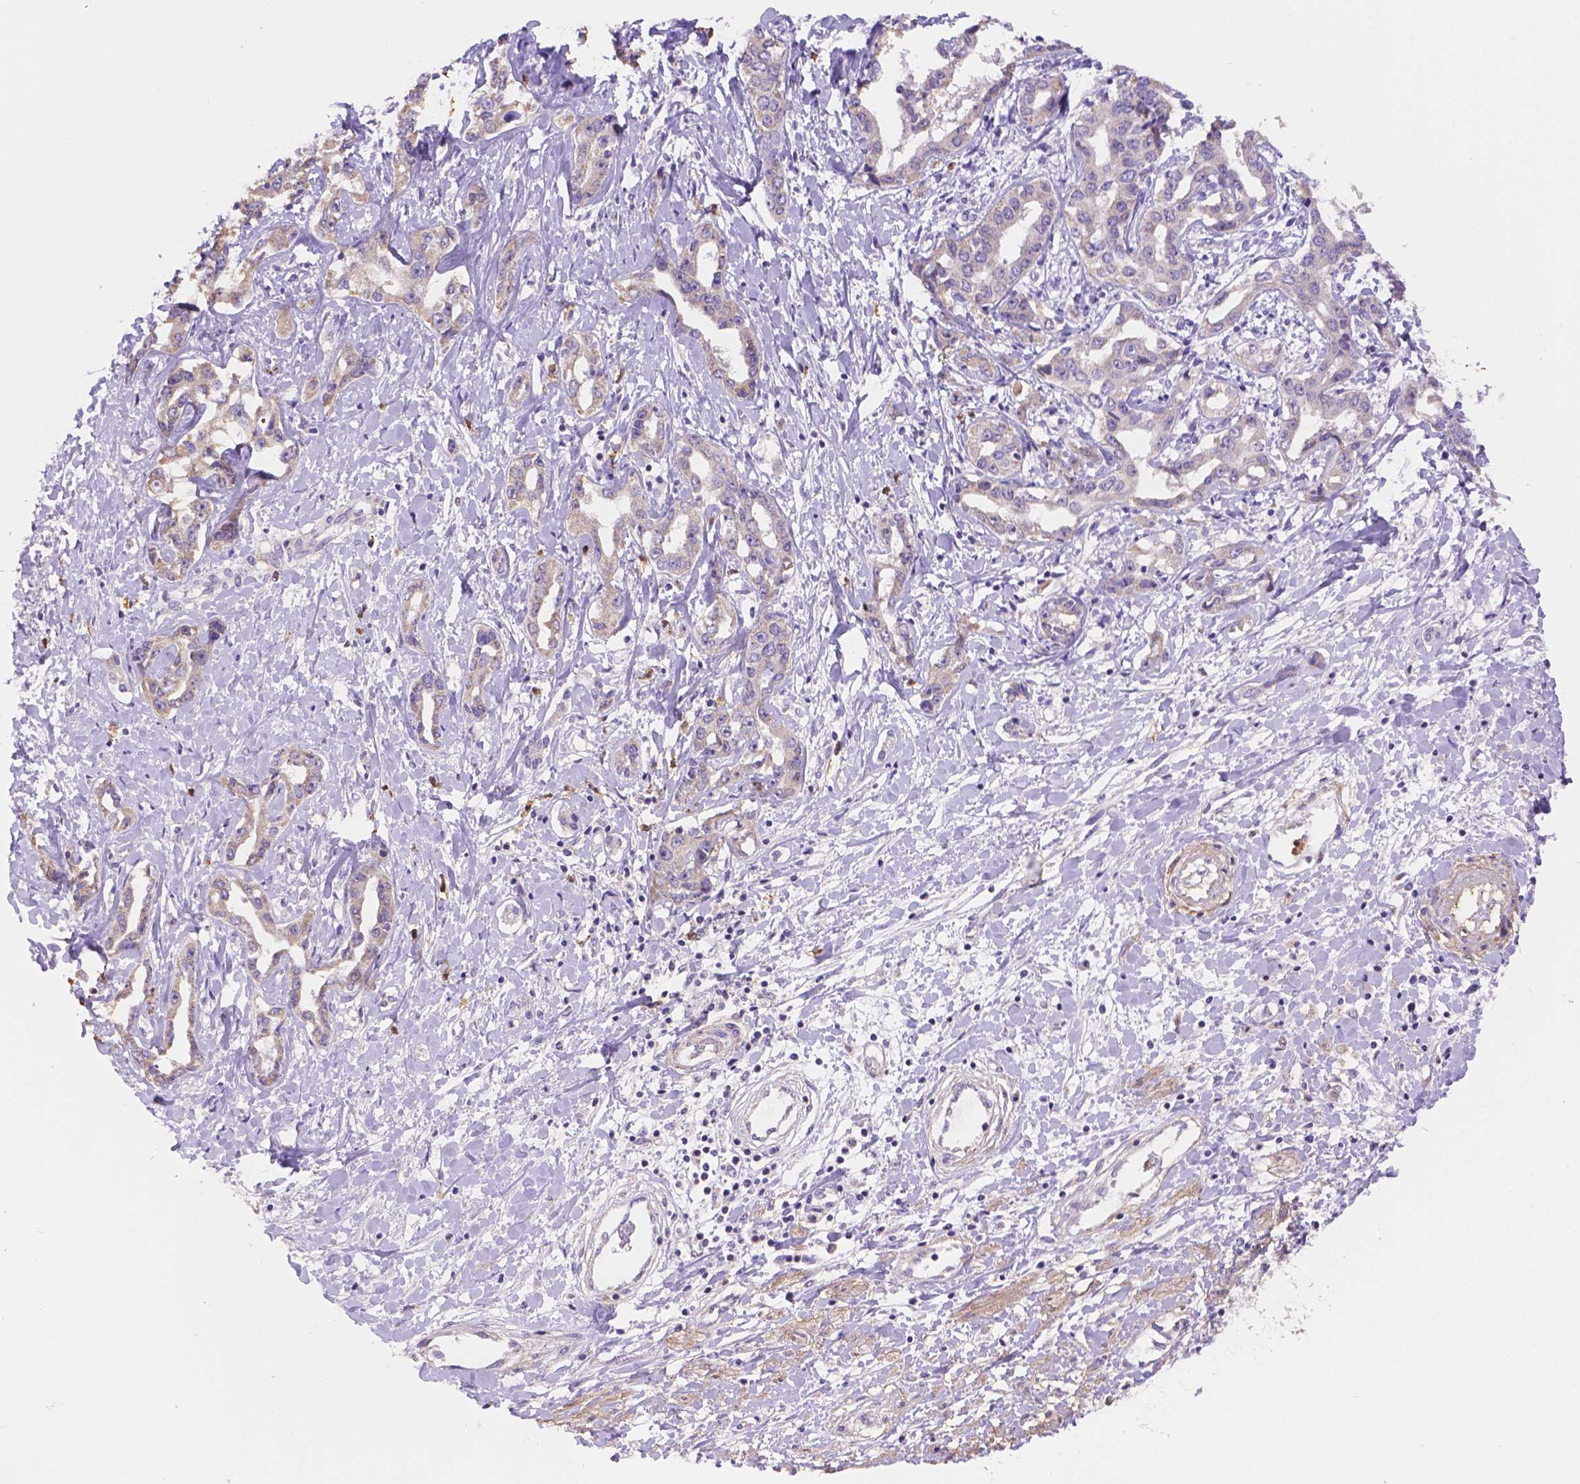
{"staining": {"intensity": "negative", "quantity": "none", "location": "none"}, "tissue": "liver cancer", "cell_type": "Tumor cells", "image_type": "cancer", "snomed": [{"axis": "morphology", "description": "Cholangiocarcinoma"}, {"axis": "topography", "description": "Liver"}], "caption": "Liver cancer was stained to show a protein in brown. There is no significant expression in tumor cells. (DAB immunohistochemistry (IHC), high magnification).", "gene": "NXPE2", "patient": {"sex": "male", "age": 59}}